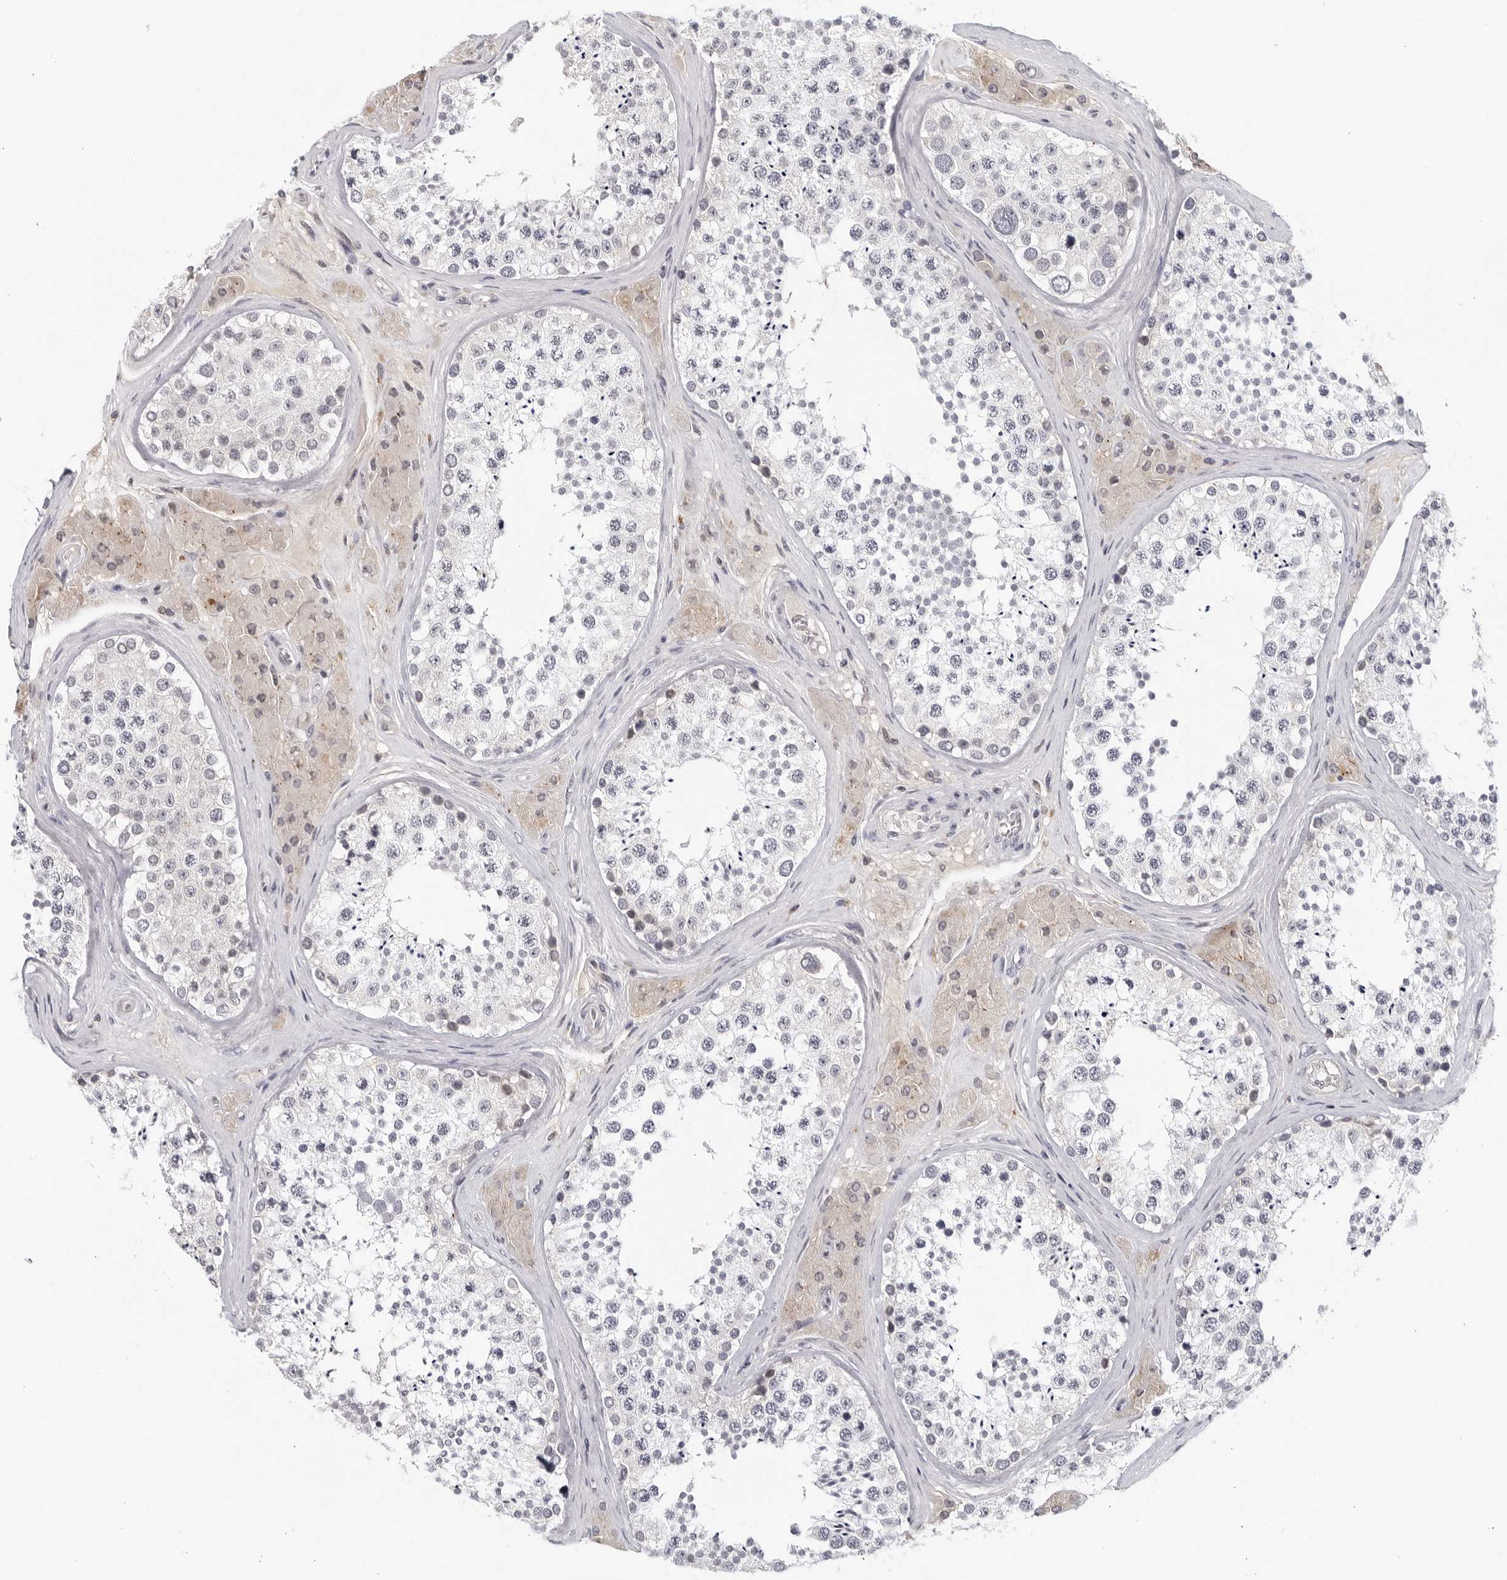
{"staining": {"intensity": "negative", "quantity": "none", "location": "none"}, "tissue": "testis", "cell_type": "Cells in seminiferous ducts", "image_type": "normal", "snomed": [{"axis": "morphology", "description": "Normal tissue, NOS"}, {"axis": "topography", "description": "Testis"}], "caption": "IHC photomicrograph of unremarkable testis stained for a protein (brown), which displays no staining in cells in seminiferous ducts. Nuclei are stained in blue.", "gene": "STRADB", "patient": {"sex": "male", "age": 46}}